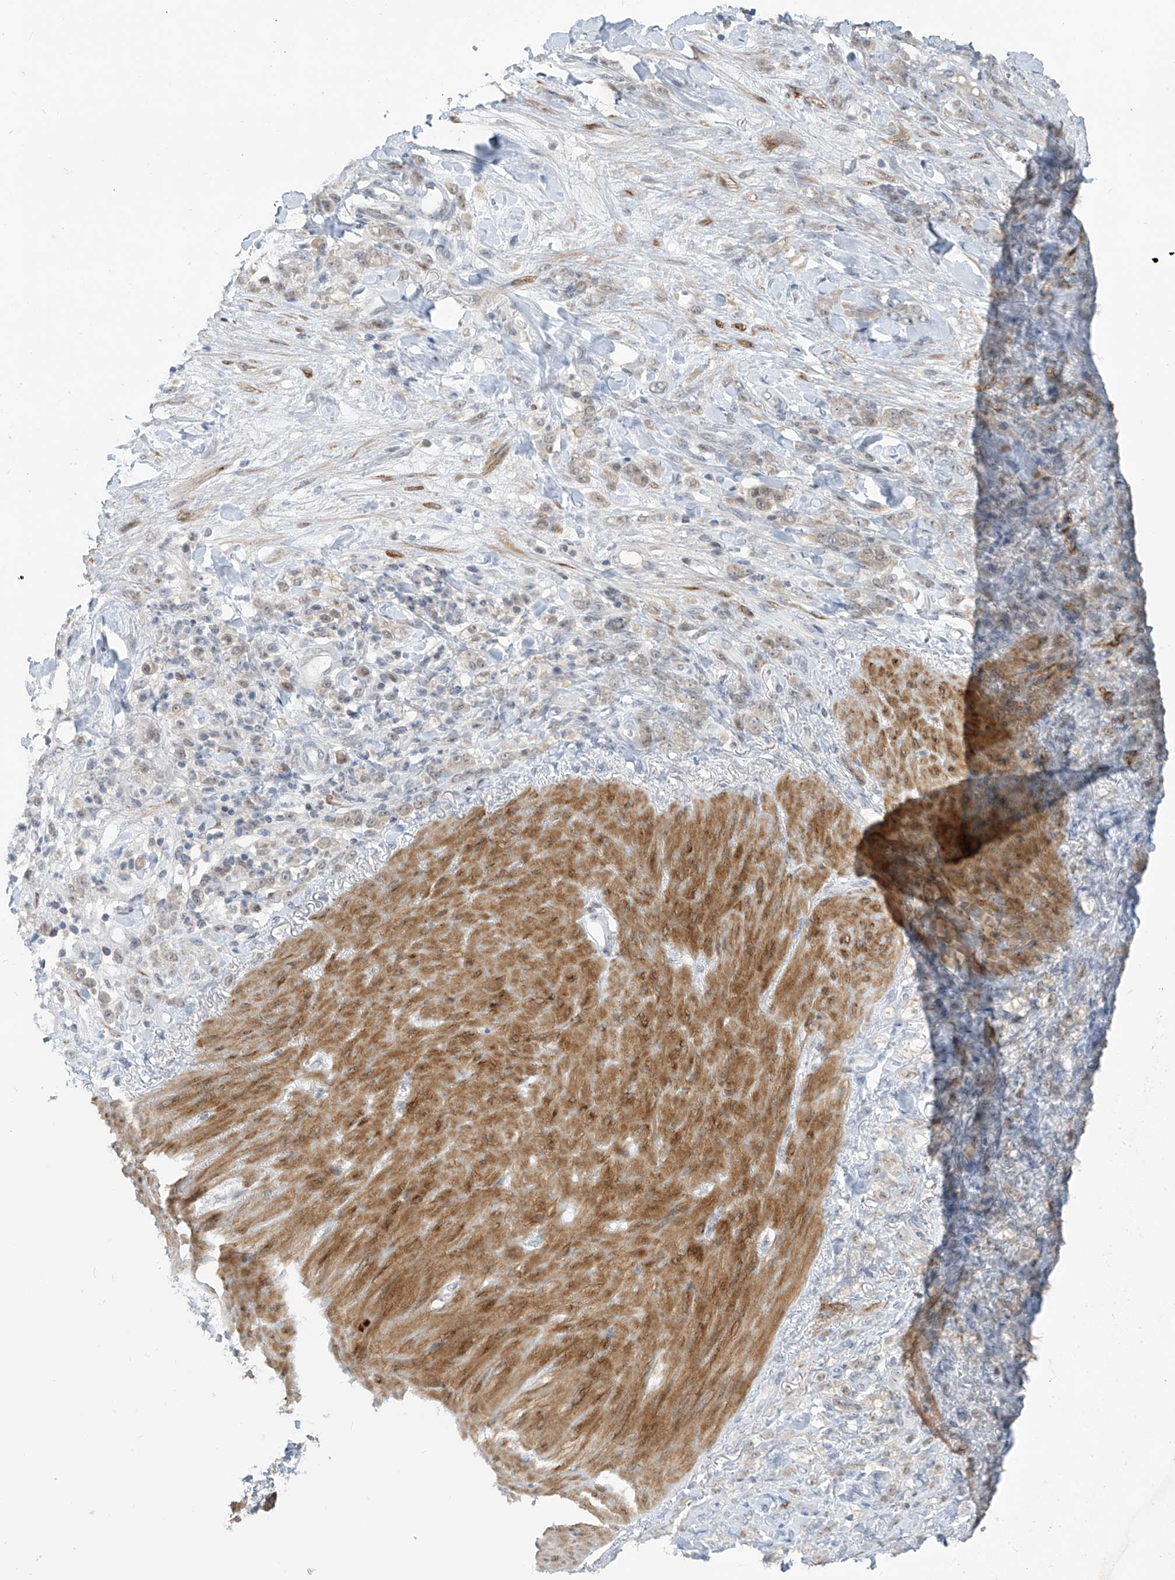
{"staining": {"intensity": "weak", "quantity": "<25%", "location": "nuclear"}, "tissue": "stomach cancer", "cell_type": "Tumor cells", "image_type": "cancer", "snomed": [{"axis": "morphology", "description": "Normal tissue, NOS"}, {"axis": "morphology", "description": "Adenocarcinoma, NOS"}, {"axis": "topography", "description": "Stomach"}], "caption": "An image of human stomach adenocarcinoma is negative for staining in tumor cells.", "gene": "METAP1D", "patient": {"sex": "male", "age": 82}}